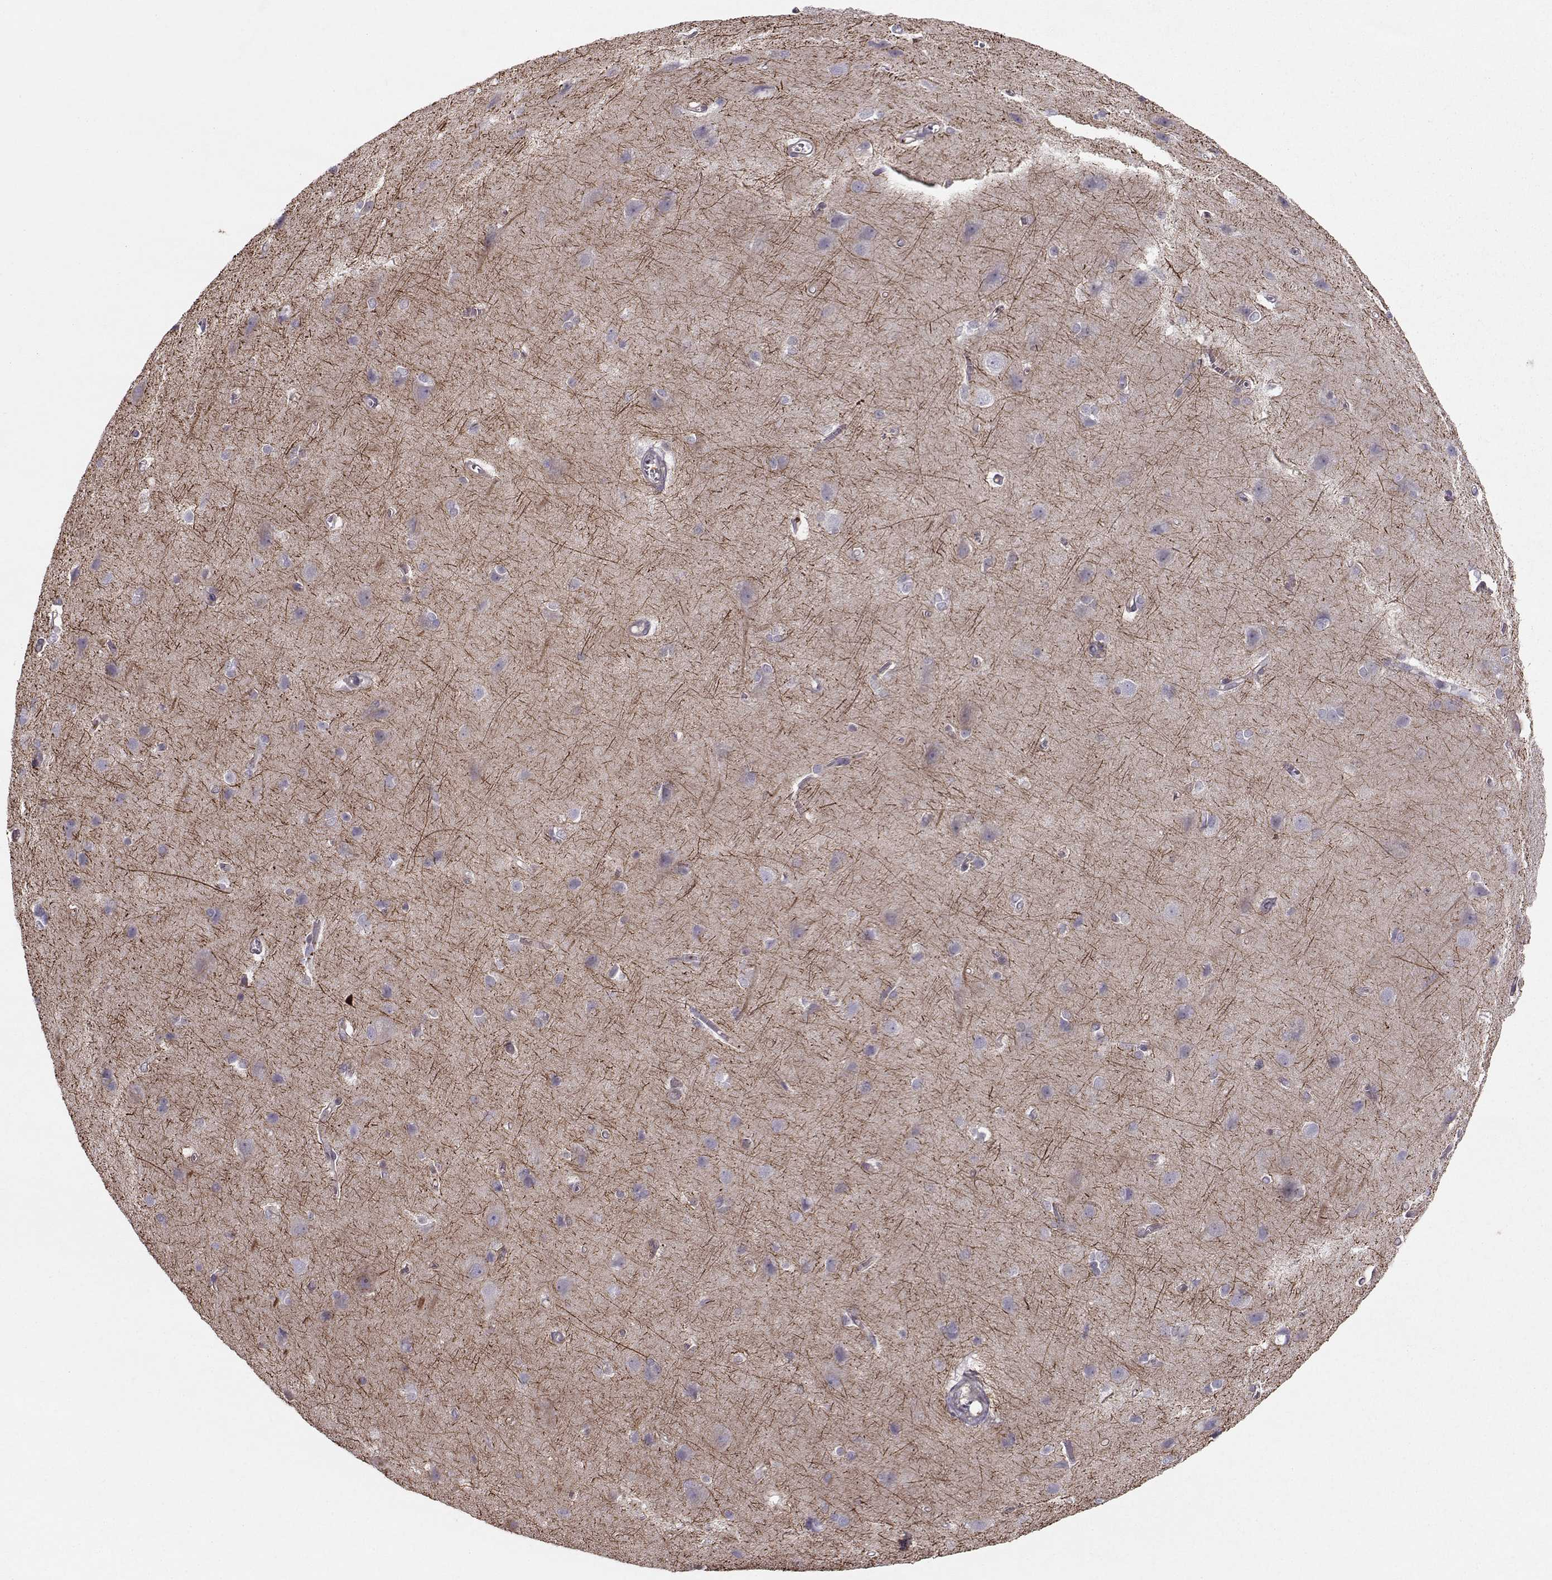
{"staining": {"intensity": "negative", "quantity": "none", "location": "none"}, "tissue": "cerebral cortex", "cell_type": "Endothelial cells", "image_type": "normal", "snomed": [{"axis": "morphology", "description": "Normal tissue, NOS"}, {"axis": "topography", "description": "Cerebral cortex"}], "caption": "IHC of normal cerebral cortex demonstrates no staining in endothelial cells.", "gene": "ASB16", "patient": {"sex": "male", "age": 37}}